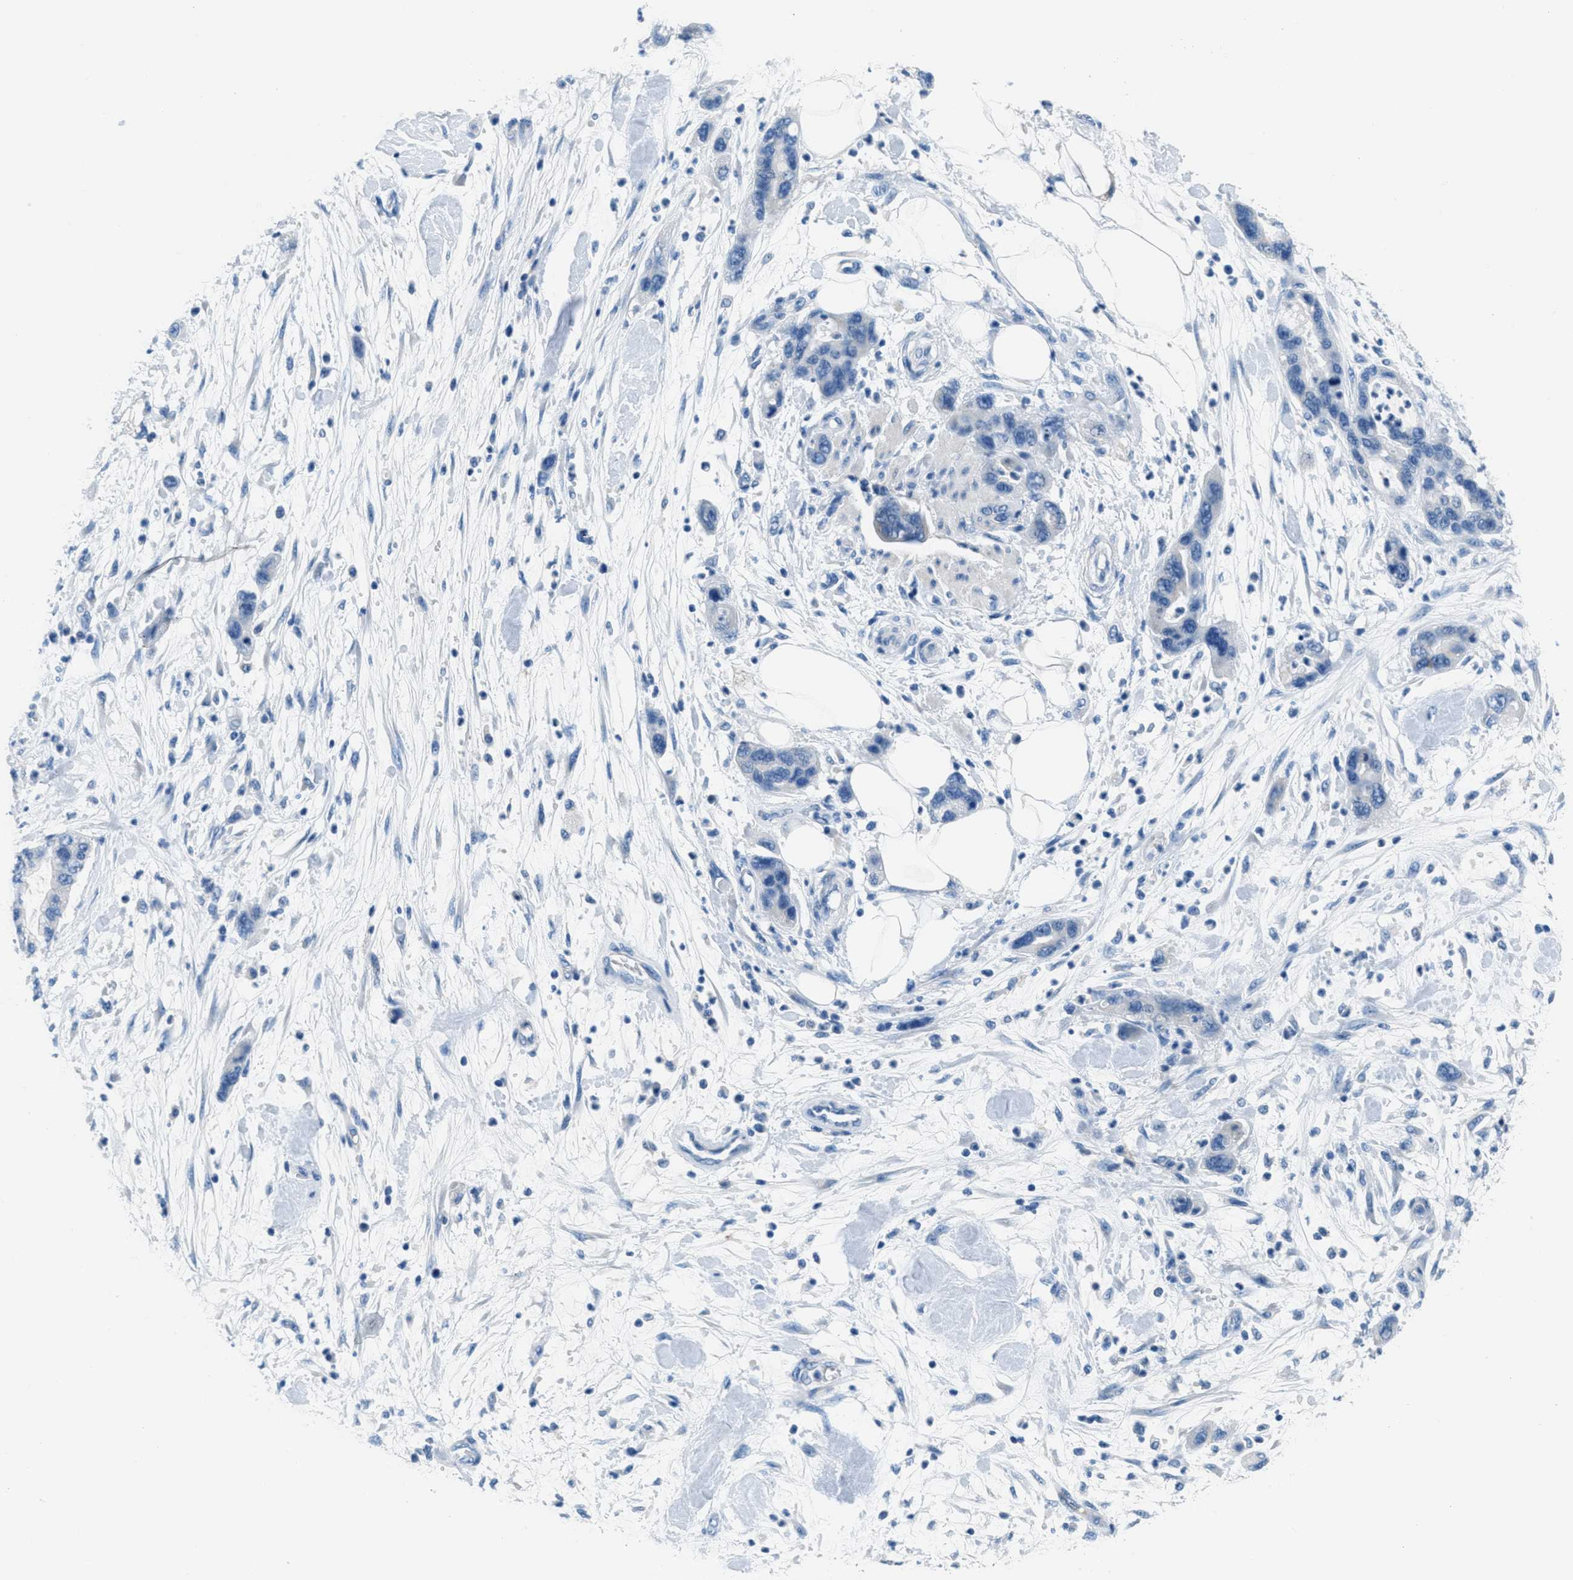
{"staining": {"intensity": "negative", "quantity": "none", "location": "none"}, "tissue": "pancreatic cancer", "cell_type": "Tumor cells", "image_type": "cancer", "snomed": [{"axis": "morphology", "description": "Normal tissue, NOS"}, {"axis": "morphology", "description": "Adenocarcinoma, NOS"}, {"axis": "topography", "description": "Pancreas"}], "caption": "Immunohistochemistry (IHC) of pancreatic adenocarcinoma demonstrates no positivity in tumor cells. Brightfield microscopy of immunohistochemistry (IHC) stained with DAB (brown) and hematoxylin (blue), captured at high magnification.", "gene": "MGARP", "patient": {"sex": "female", "age": 71}}